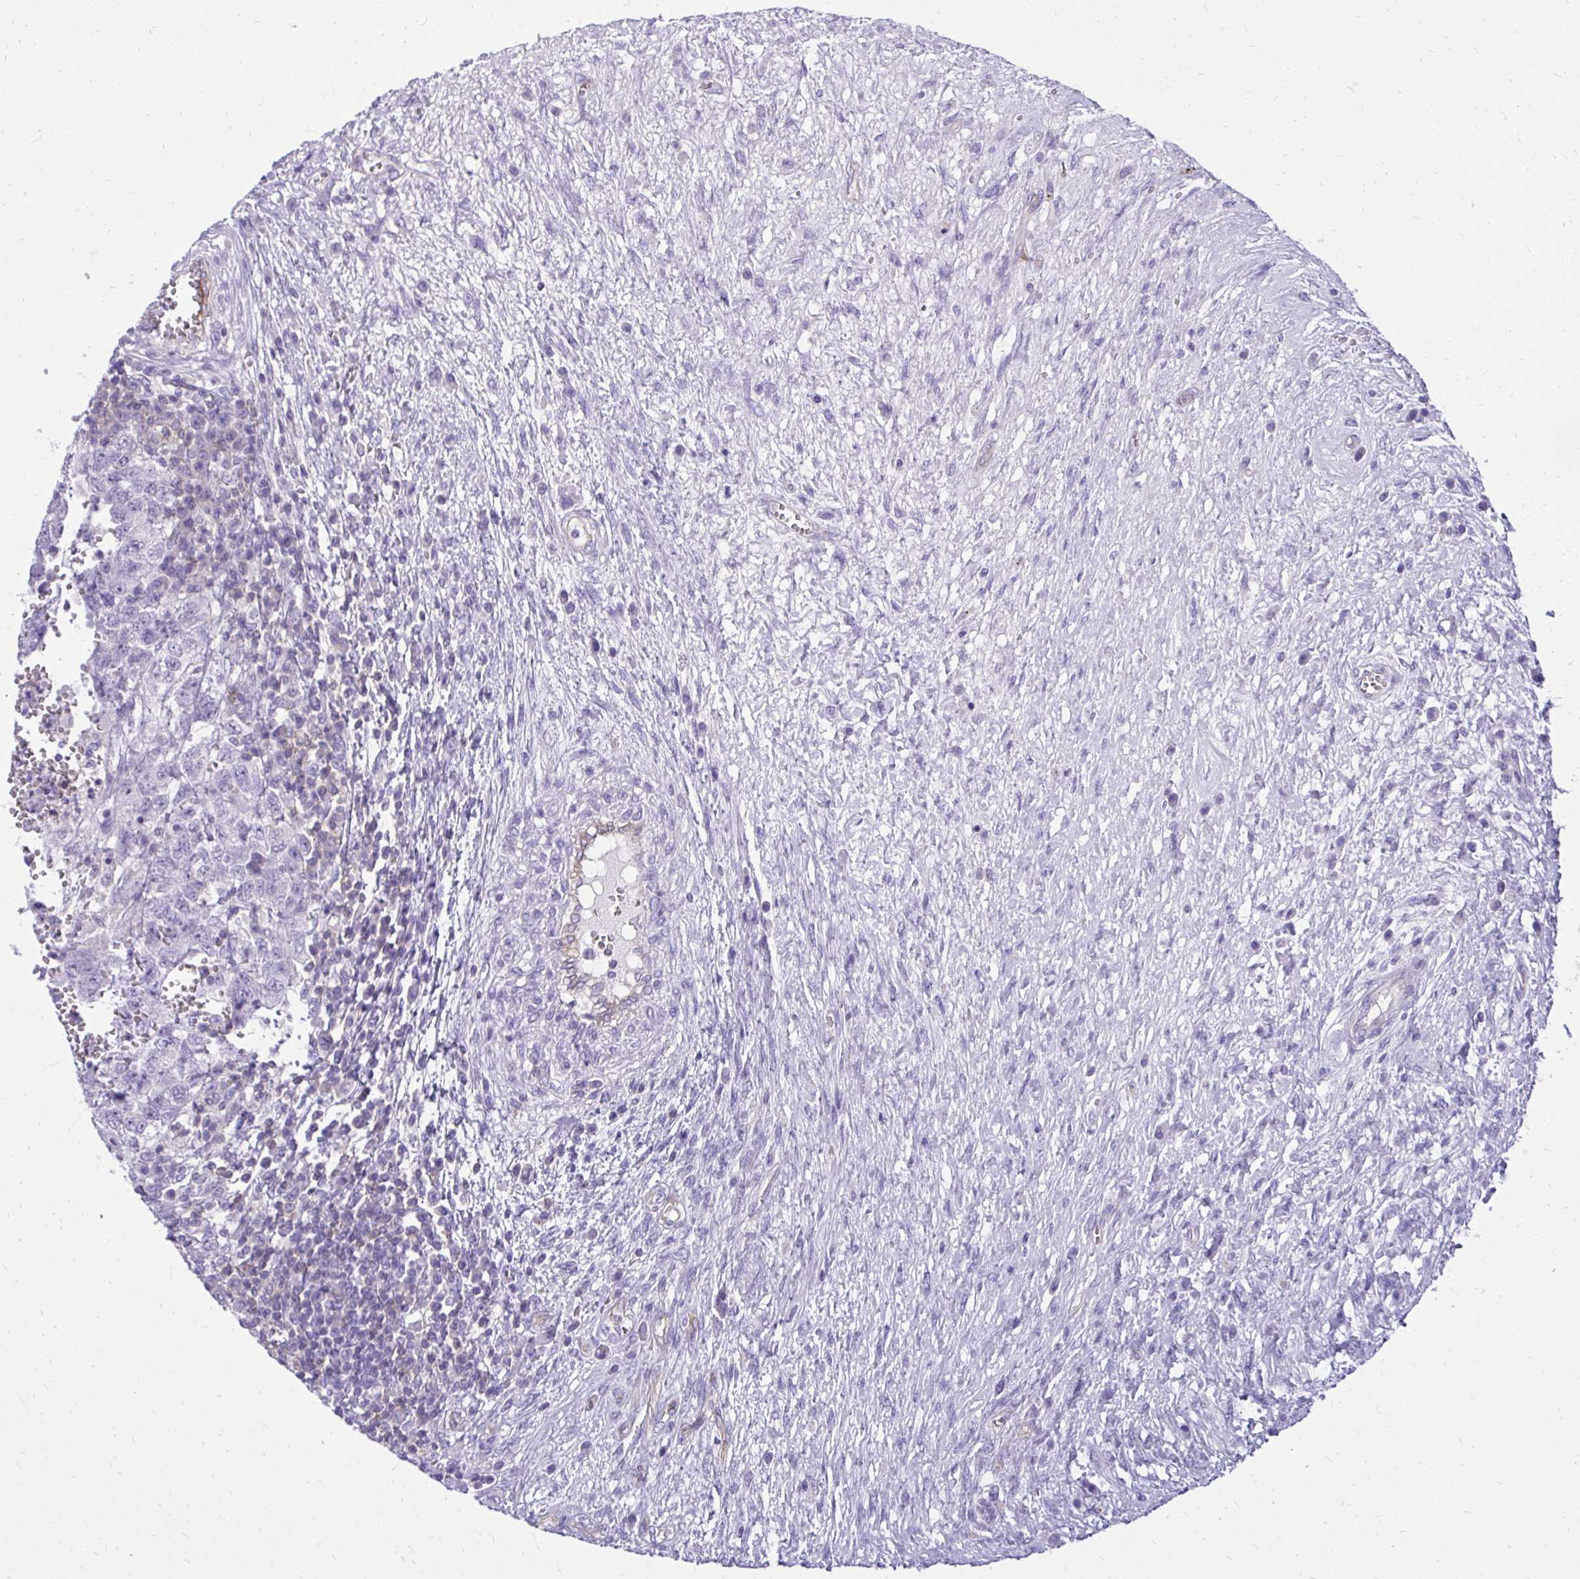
{"staining": {"intensity": "negative", "quantity": "none", "location": "none"}, "tissue": "testis cancer", "cell_type": "Tumor cells", "image_type": "cancer", "snomed": [{"axis": "morphology", "description": "Carcinoma, Embryonal, NOS"}, {"axis": "topography", "description": "Testis"}], "caption": "Embryonal carcinoma (testis) was stained to show a protein in brown. There is no significant positivity in tumor cells. (IHC, brightfield microscopy, high magnification).", "gene": "GPRIN3", "patient": {"sex": "male", "age": 26}}